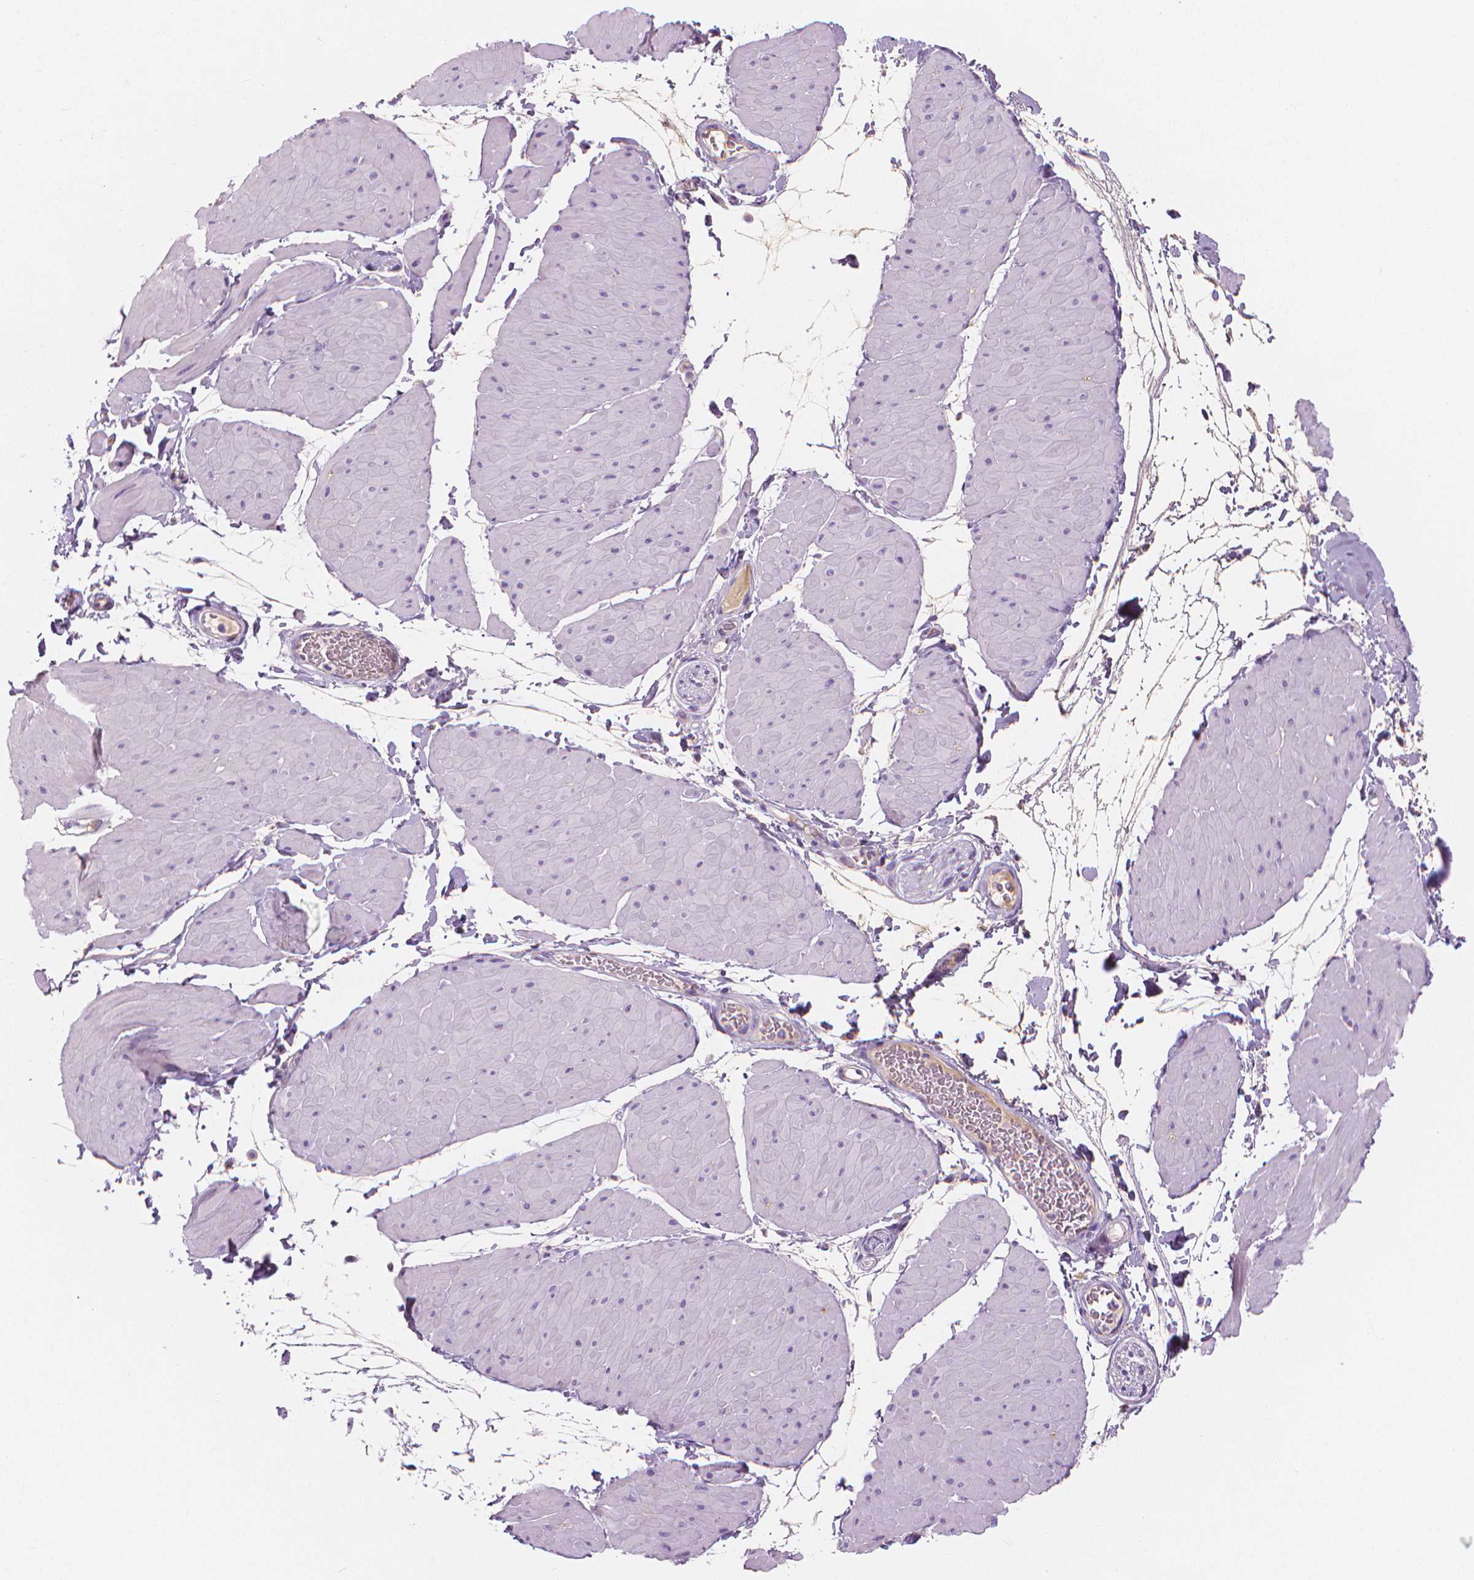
{"staining": {"intensity": "negative", "quantity": "none", "location": "none"}, "tissue": "adipose tissue", "cell_type": "Adipocytes", "image_type": "normal", "snomed": [{"axis": "morphology", "description": "Normal tissue, NOS"}, {"axis": "topography", "description": "Smooth muscle"}, {"axis": "topography", "description": "Peripheral nerve tissue"}], "caption": "IHC histopathology image of unremarkable adipose tissue: adipose tissue stained with DAB displays no significant protein staining in adipocytes.", "gene": "APOA4", "patient": {"sex": "male", "age": 58}}